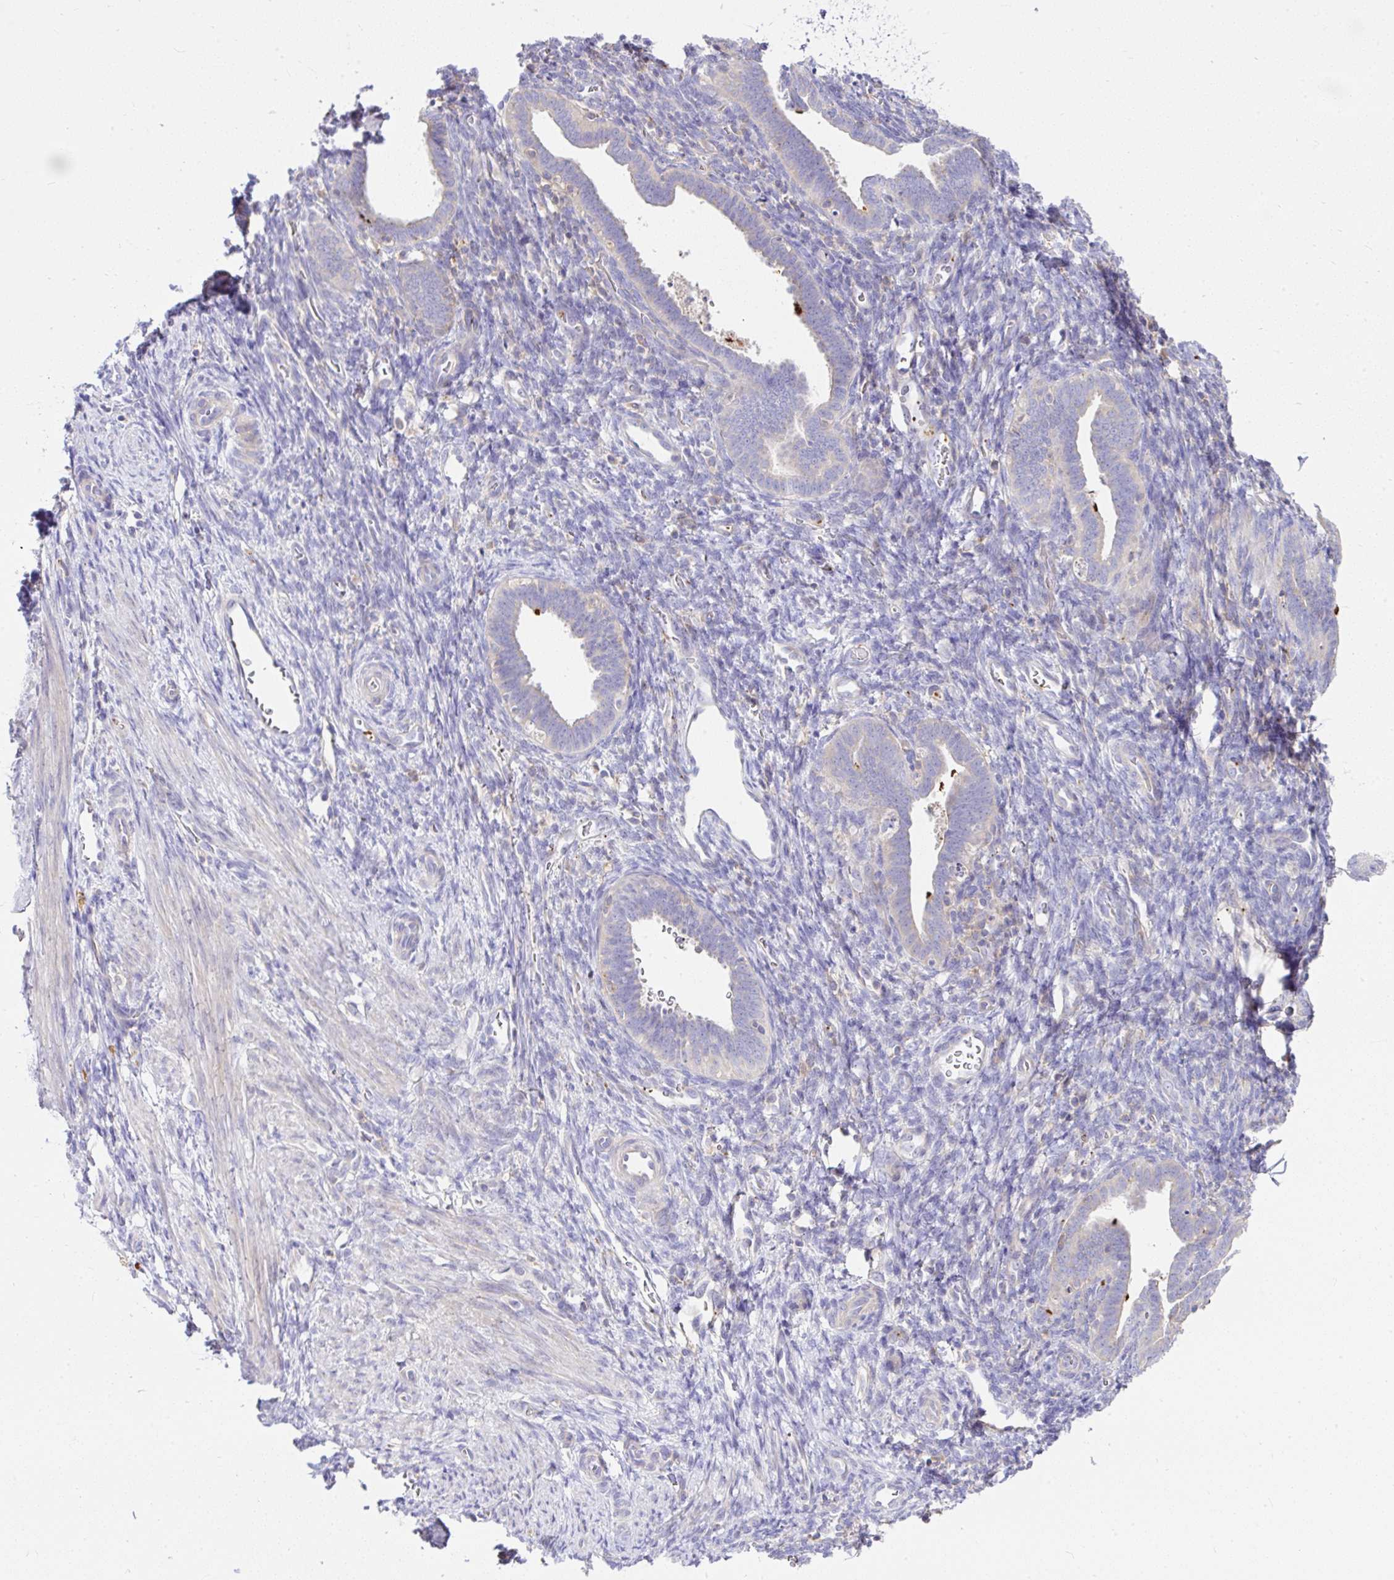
{"staining": {"intensity": "negative", "quantity": "none", "location": "none"}, "tissue": "endometrium", "cell_type": "Cells in endometrial stroma", "image_type": "normal", "snomed": [{"axis": "morphology", "description": "Normal tissue, NOS"}, {"axis": "topography", "description": "Endometrium"}], "caption": "High magnification brightfield microscopy of normal endometrium stained with DAB (3,3'-diaminobenzidine) (brown) and counterstained with hematoxylin (blue): cells in endometrial stroma show no significant expression. (Stains: DAB (3,3'-diaminobenzidine) immunohistochemistry (IHC) with hematoxylin counter stain, Microscopy: brightfield microscopy at high magnification).", "gene": "CCDC142", "patient": {"sex": "female", "age": 34}}